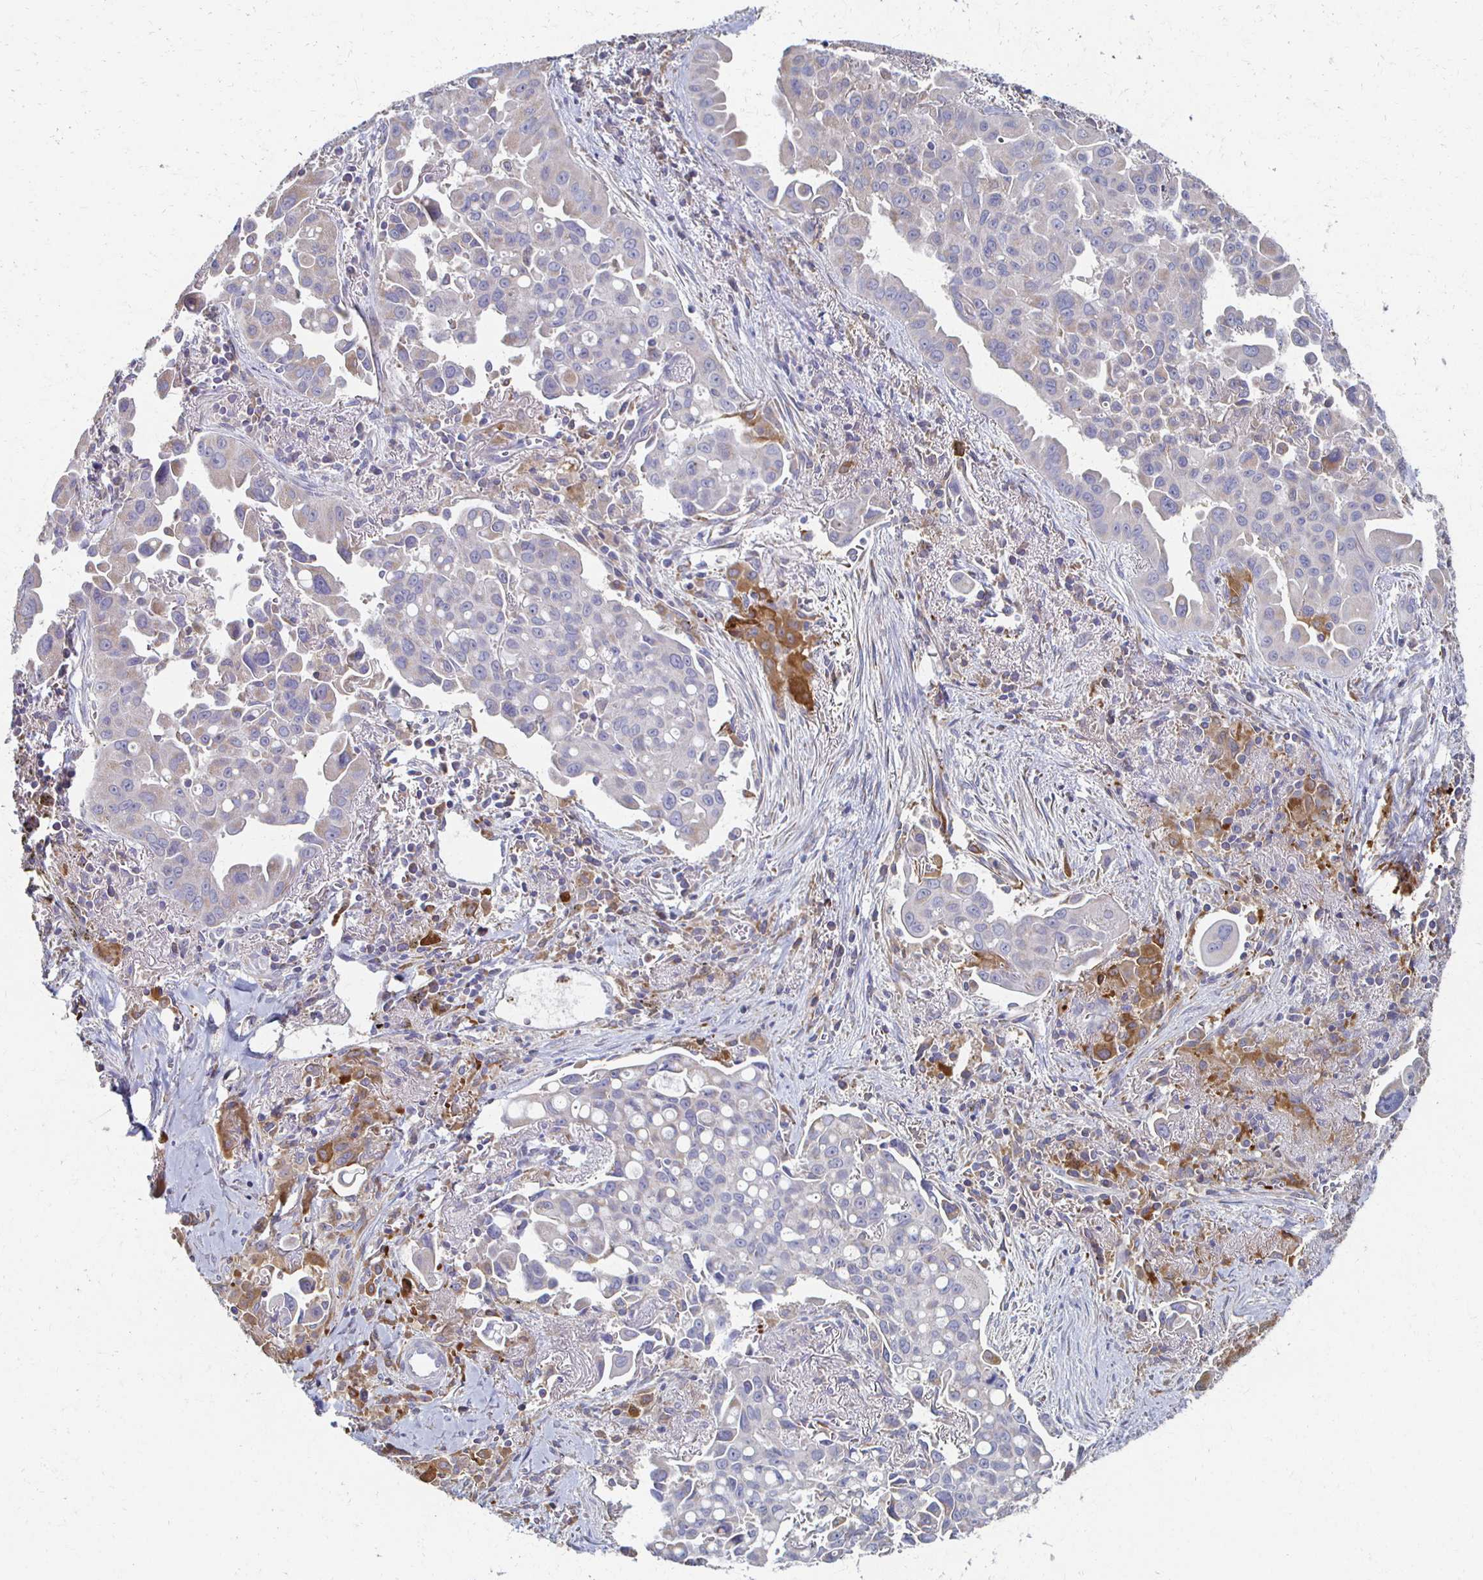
{"staining": {"intensity": "weak", "quantity": "<25%", "location": "cytoplasmic/membranous"}, "tissue": "lung cancer", "cell_type": "Tumor cells", "image_type": "cancer", "snomed": [{"axis": "morphology", "description": "Adenocarcinoma, NOS"}, {"axis": "topography", "description": "Lung"}], "caption": "IHC image of neoplastic tissue: human lung cancer stained with DAB exhibits no significant protein expression in tumor cells.", "gene": "CX3CR1", "patient": {"sex": "male", "age": 68}}